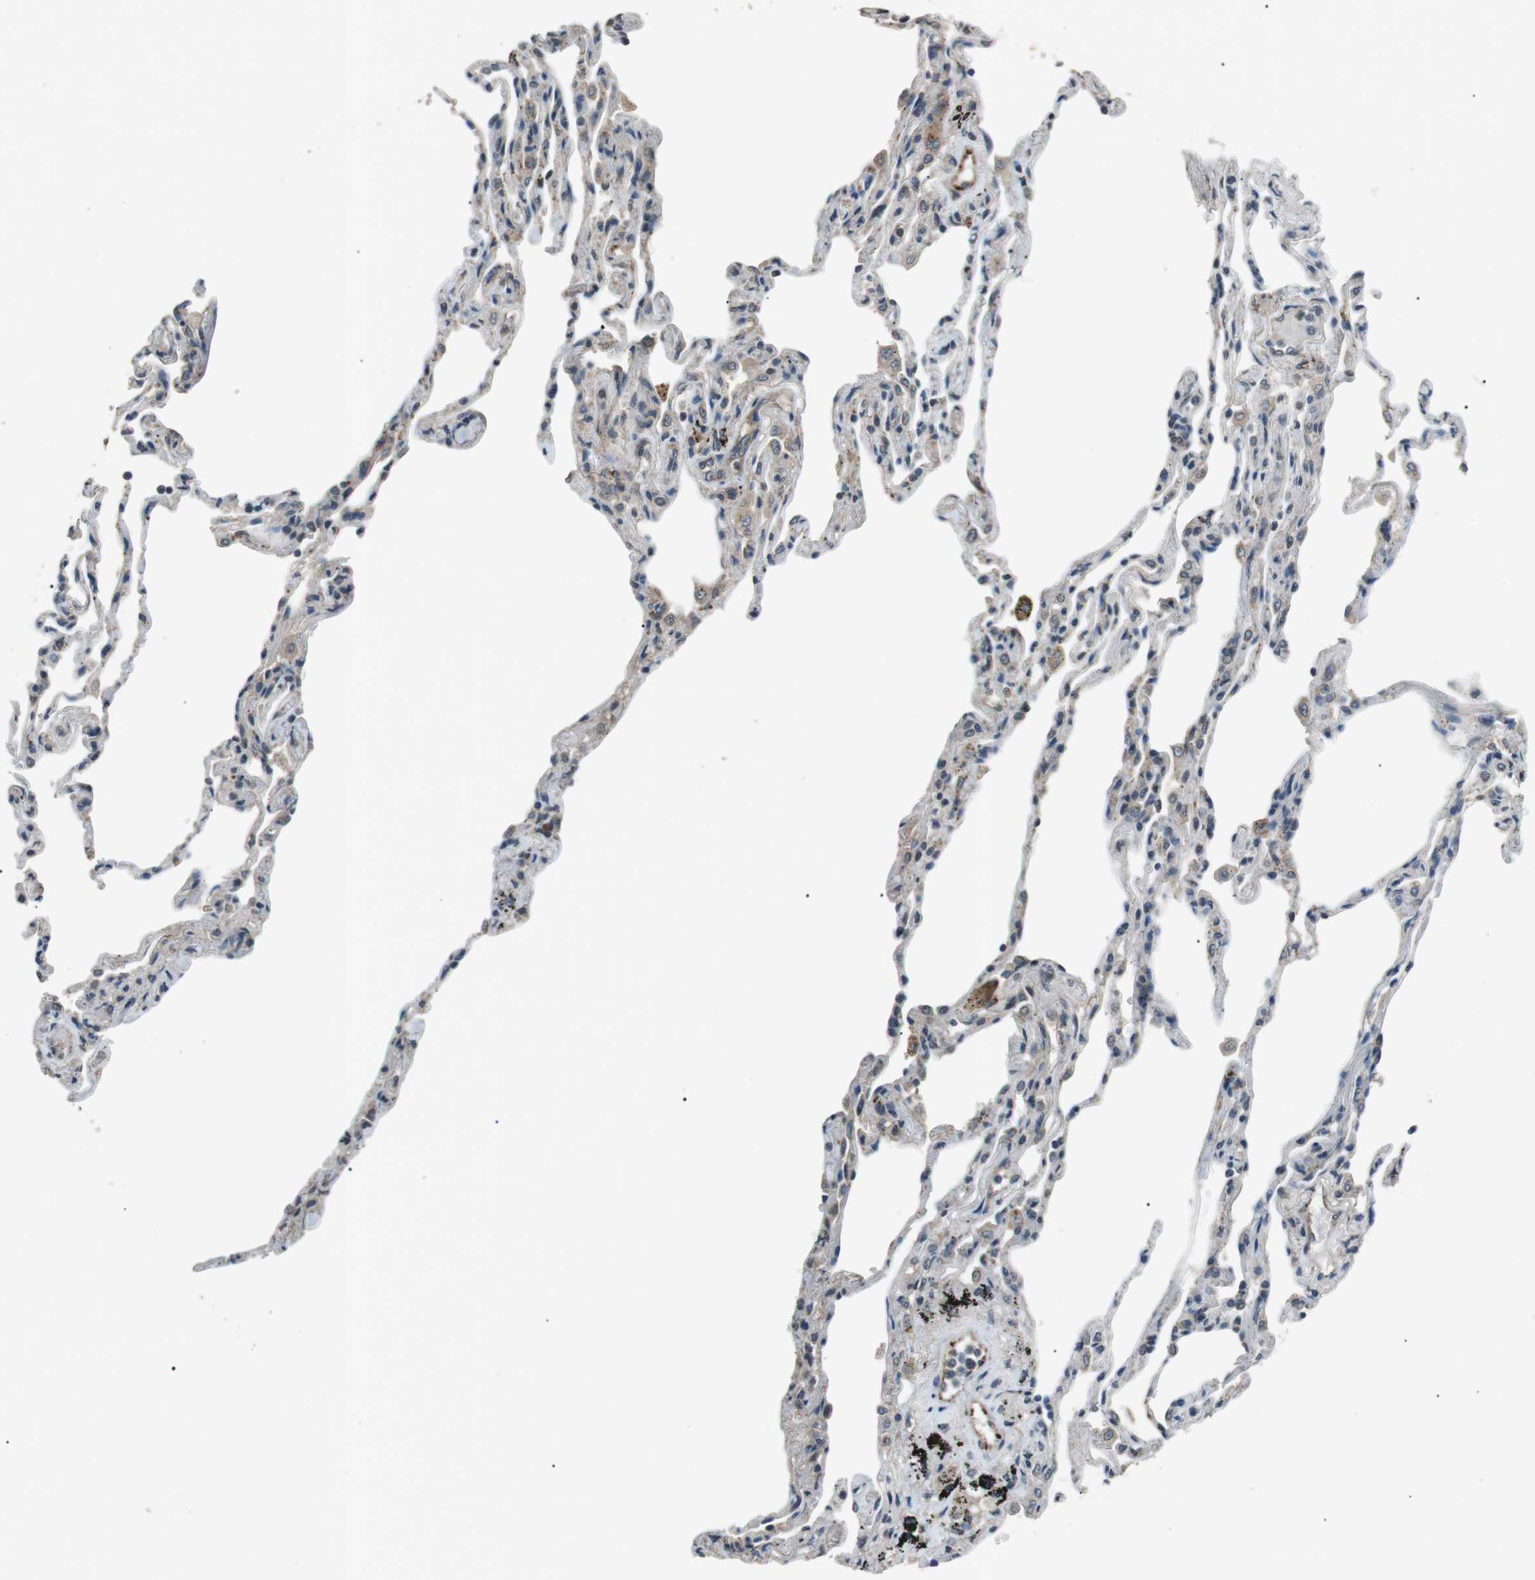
{"staining": {"intensity": "weak", "quantity": "<25%", "location": "cytoplasmic/membranous"}, "tissue": "lung", "cell_type": "Alveolar cells", "image_type": "normal", "snomed": [{"axis": "morphology", "description": "Normal tissue, NOS"}, {"axis": "topography", "description": "Lung"}], "caption": "This is an immunohistochemistry photomicrograph of benign human lung. There is no staining in alveolar cells.", "gene": "NEK7", "patient": {"sex": "male", "age": 59}}